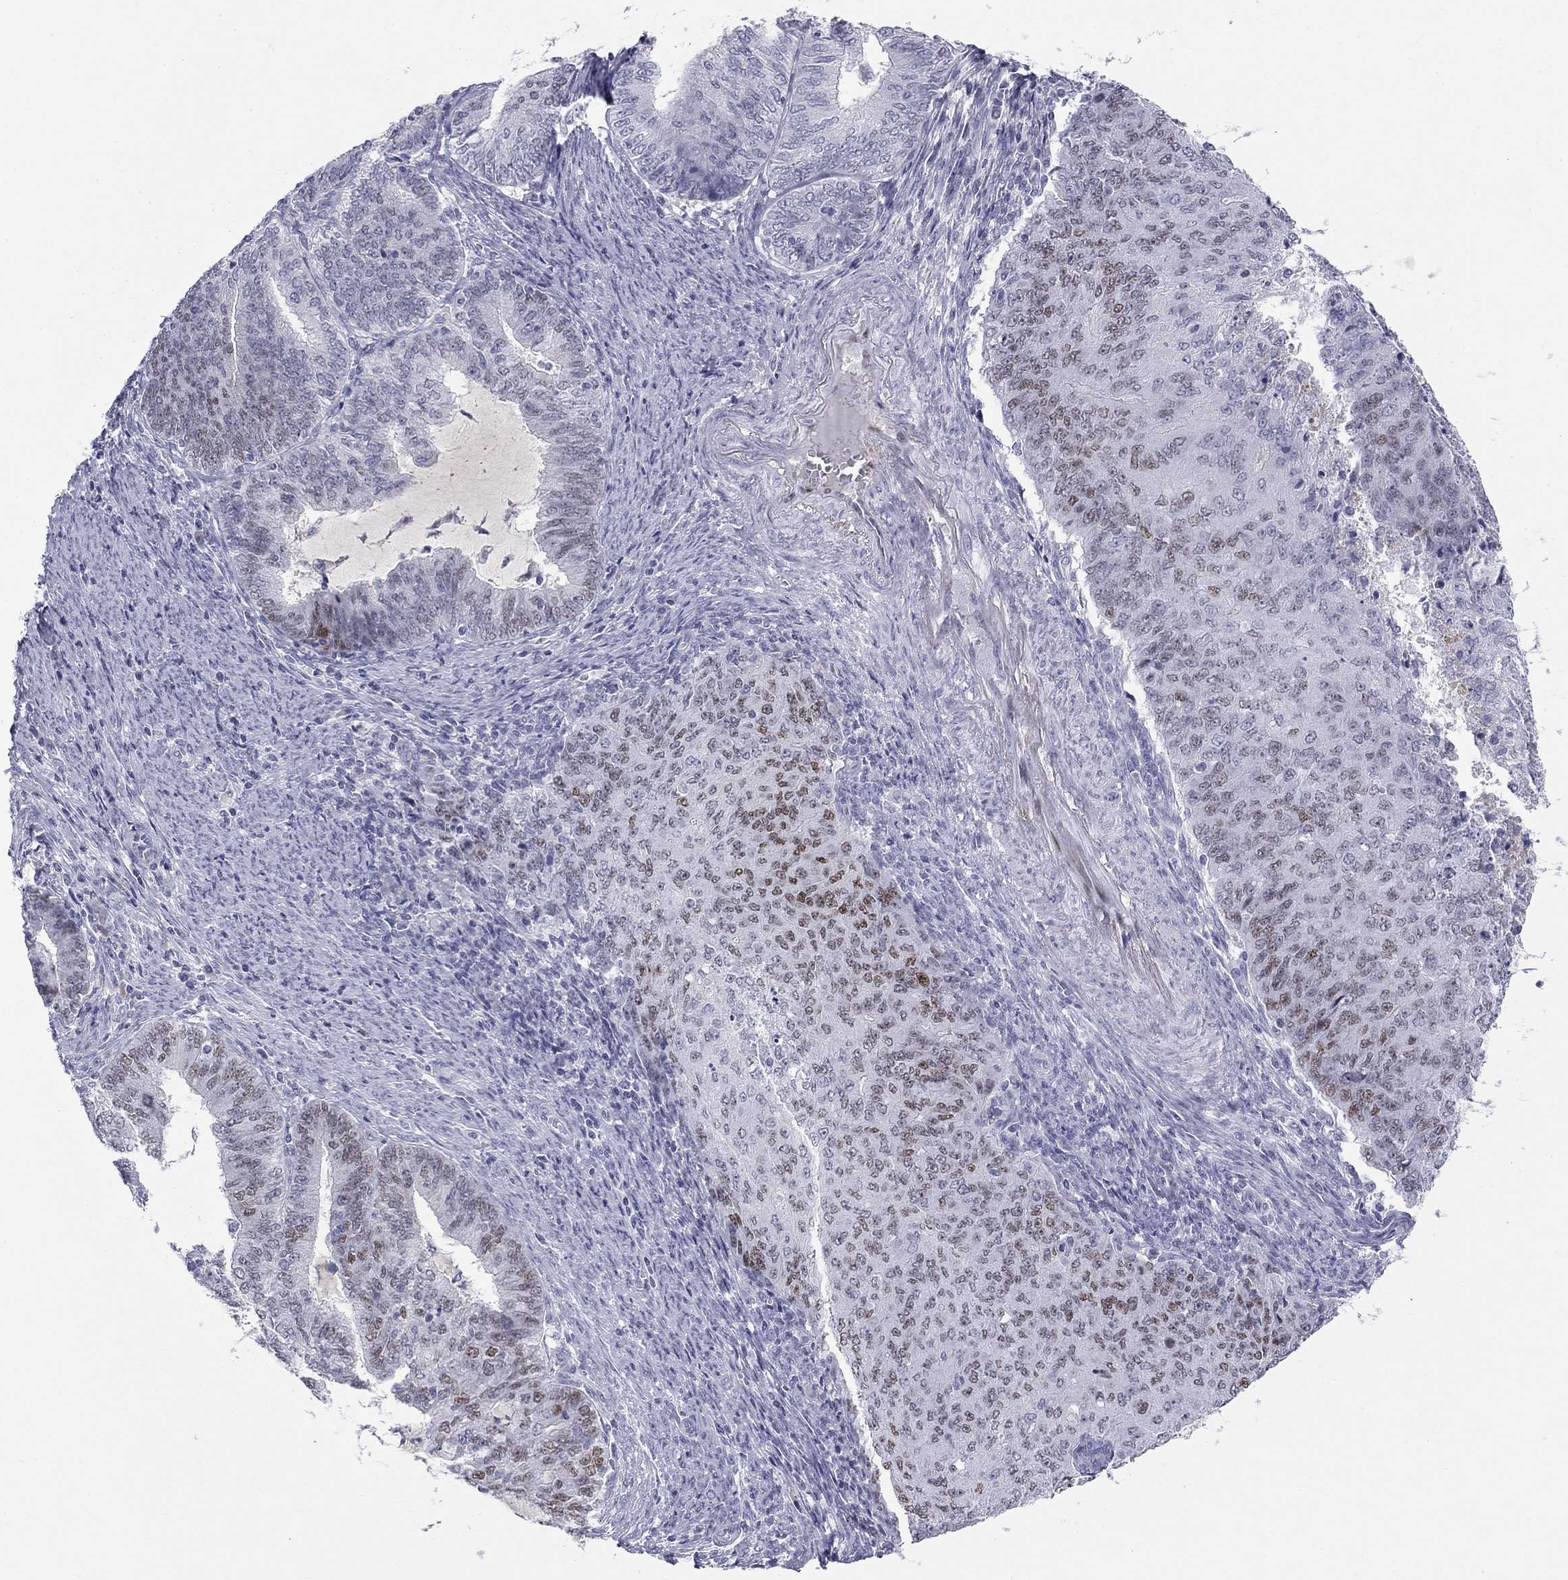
{"staining": {"intensity": "weak", "quantity": "<25%", "location": "nuclear"}, "tissue": "endometrial cancer", "cell_type": "Tumor cells", "image_type": "cancer", "snomed": [{"axis": "morphology", "description": "Adenocarcinoma, NOS"}, {"axis": "topography", "description": "Endometrium"}], "caption": "This is an immunohistochemistry (IHC) histopathology image of human adenocarcinoma (endometrial). There is no expression in tumor cells.", "gene": "TFAP2B", "patient": {"sex": "female", "age": 82}}